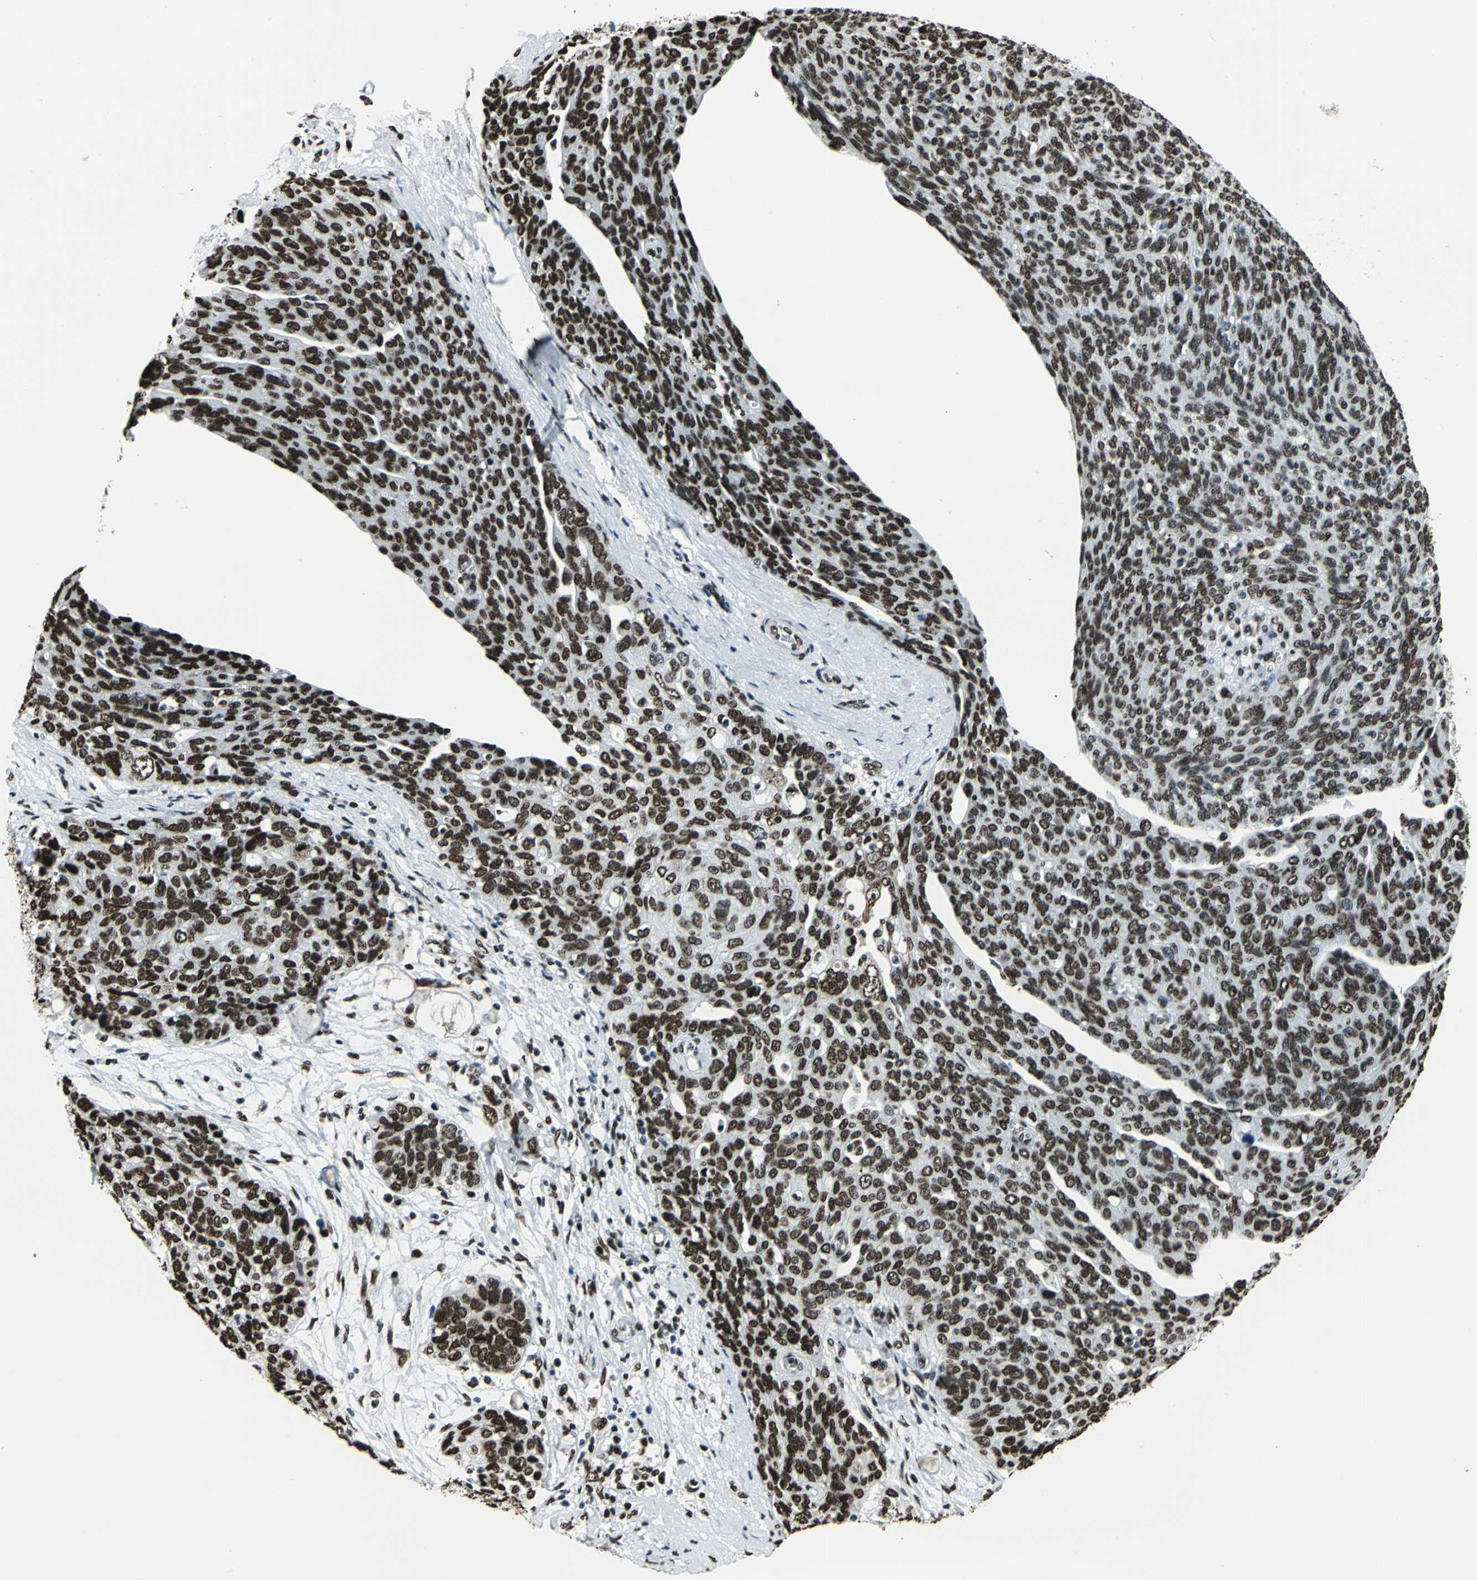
{"staining": {"intensity": "strong", "quantity": ">75%", "location": "nuclear"}, "tissue": "ovarian cancer", "cell_type": "Tumor cells", "image_type": "cancer", "snomed": [{"axis": "morphology", "description": "Carcinoma, endometroid"}, {"axis": "topography", "description": "Ovary"}], "caption": "Immunohistochemistry (IHC) image of neoplastic tissue: endometroid carcinoma (ovarian) stained using immunohistochemistry shows high levels of strong protein expression localized specifically in the nuclear of tumor cells, appearing as a nuclear brown color.", "gene": "APEX1", "patient": {"sex": "female", "age": 60}}